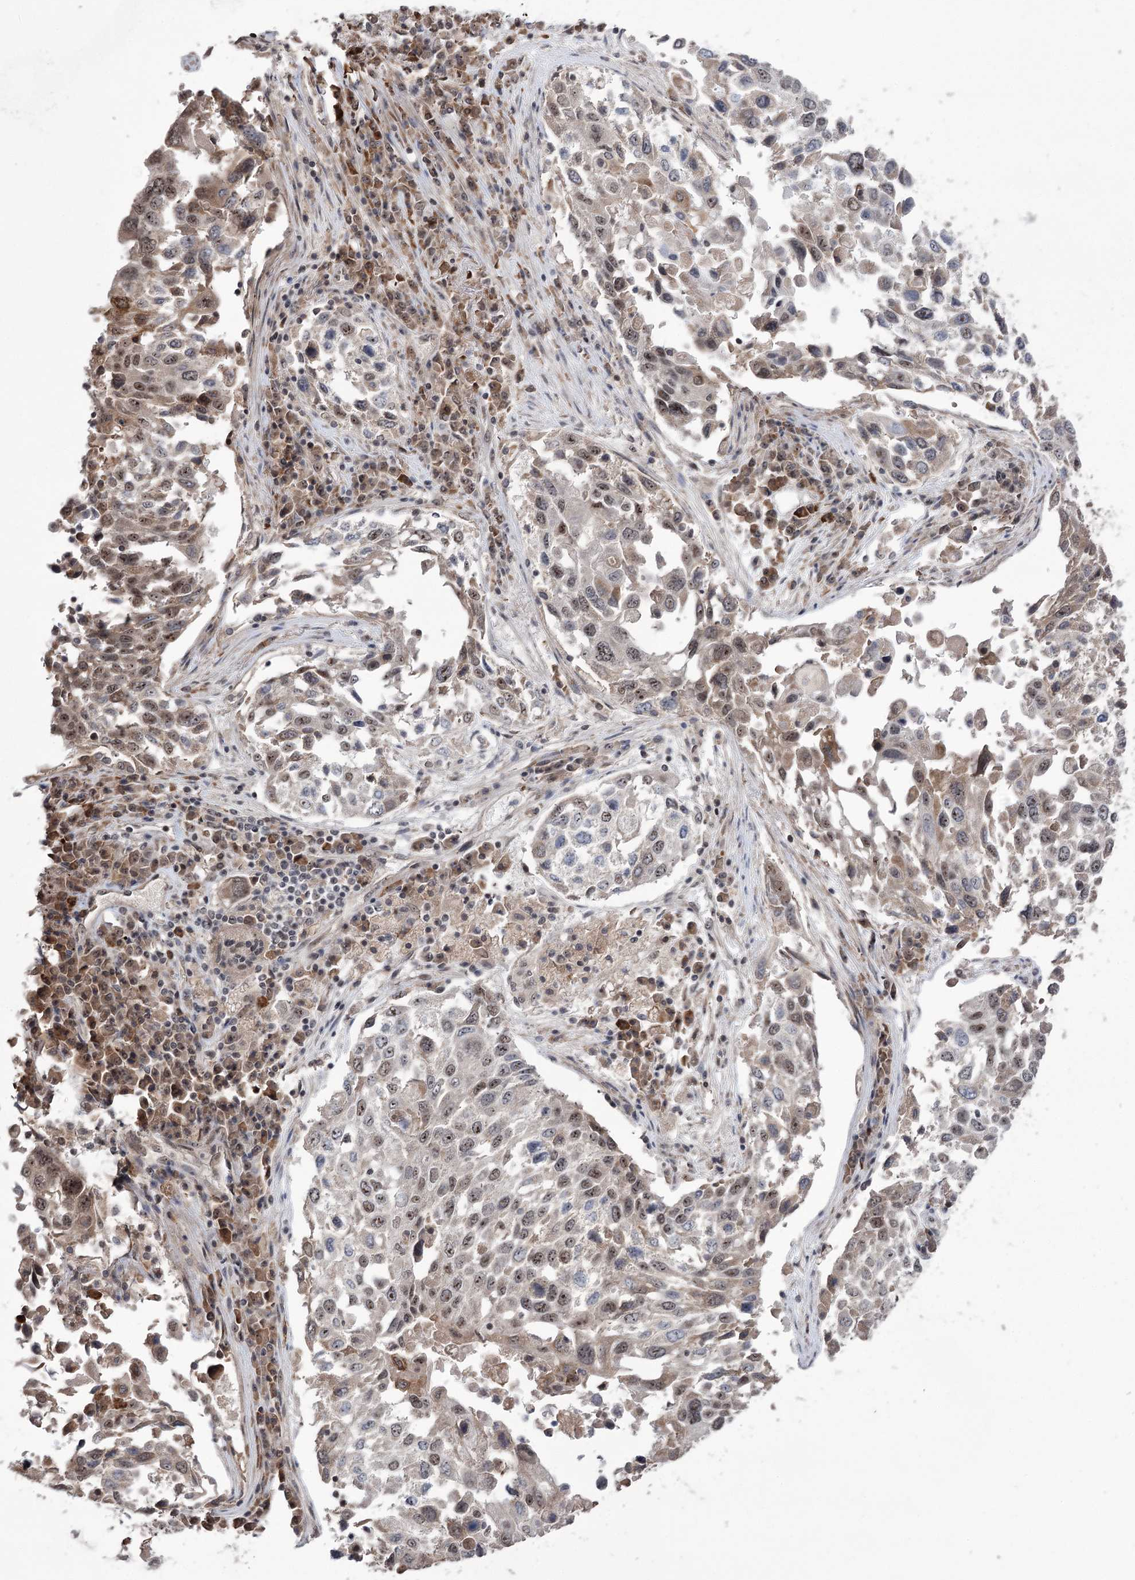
{"staining": {"intensity": "moderate", "quantity": "25%-75%", "location": "nuclear"}, "tissue": "lung cancer", "cell_type": "Tumor cells", "image_type": "cancer", "snomed": [{"axis": "morphology", "description": "Squamous cell carcinoma, NOS"}, {"axis": "topography", "description": "Lung"}], "caption": "The photomicrograph exhibits immunohistochemical staining of lung cancer. There is moderate nuclear positivity is identified in approximately 25%-75% of tumor cells.", "gene": "VGLL4", "patient": {"sex": "male", "age": 65}}